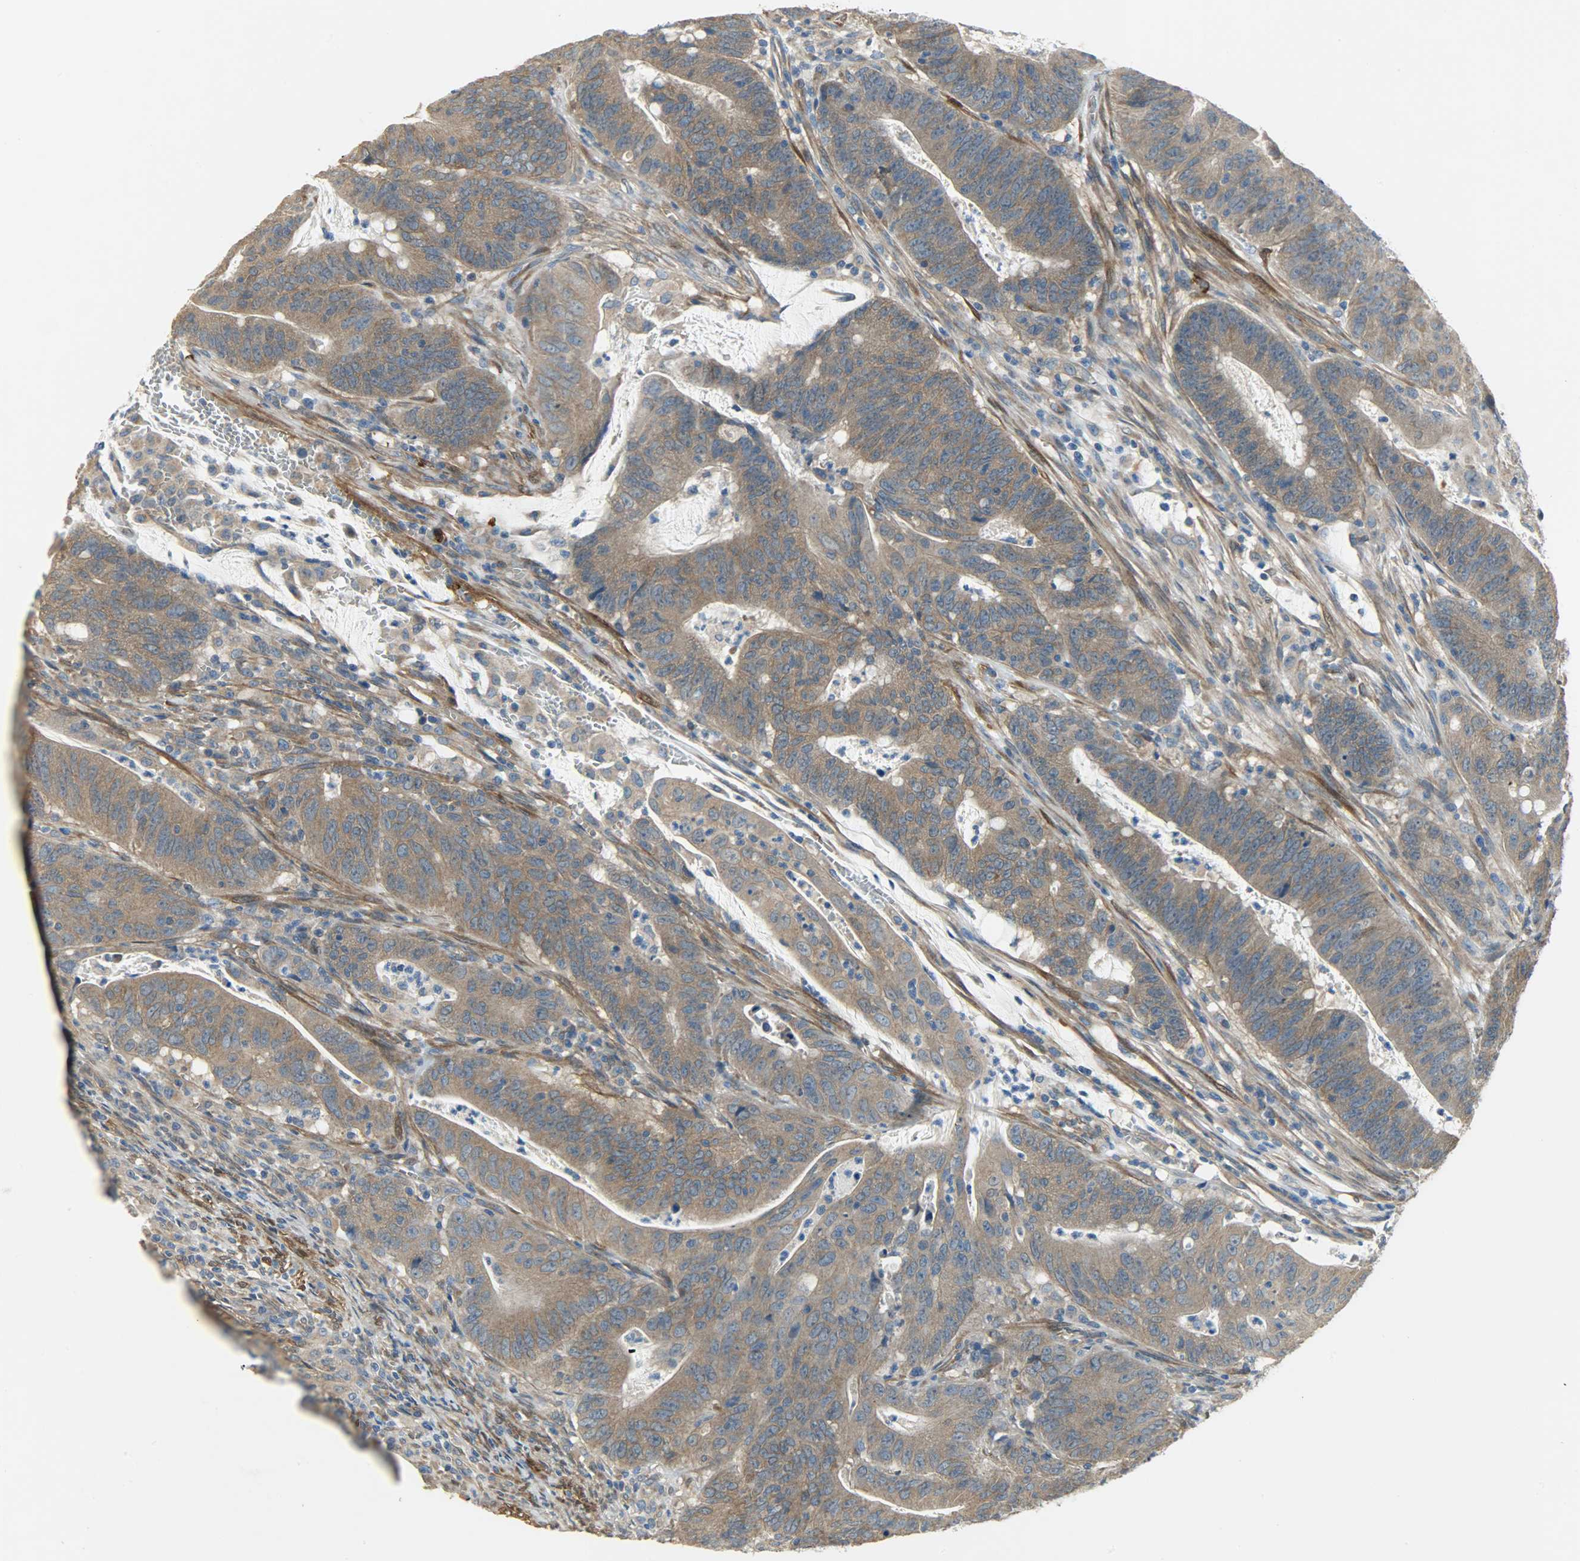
{"staining": {"intensity": "moderate", "quantity": ">75%", "location": "cytoplasmic/membranous"}, "tissue": "colorectal cancer", "cell_type": "Tumor cells", "image_type": "cancer", "snomed": [{"axis": "morphology", "description": "Adenocarcinoma, NOS"}, {"axis": "topography", "description": "Colon"}], "caption": "Immunohistochemical staining of human colorectal adenocarcinoma shows medium levels of moderate cytoplasmic/membranous protein positivity in about >75% of tumor cells. (DAB IHC, brown staining for protein, blue staining for nuclei).", "gene": "C1orf198", "patient": {"sex": "male", "age": 45}}